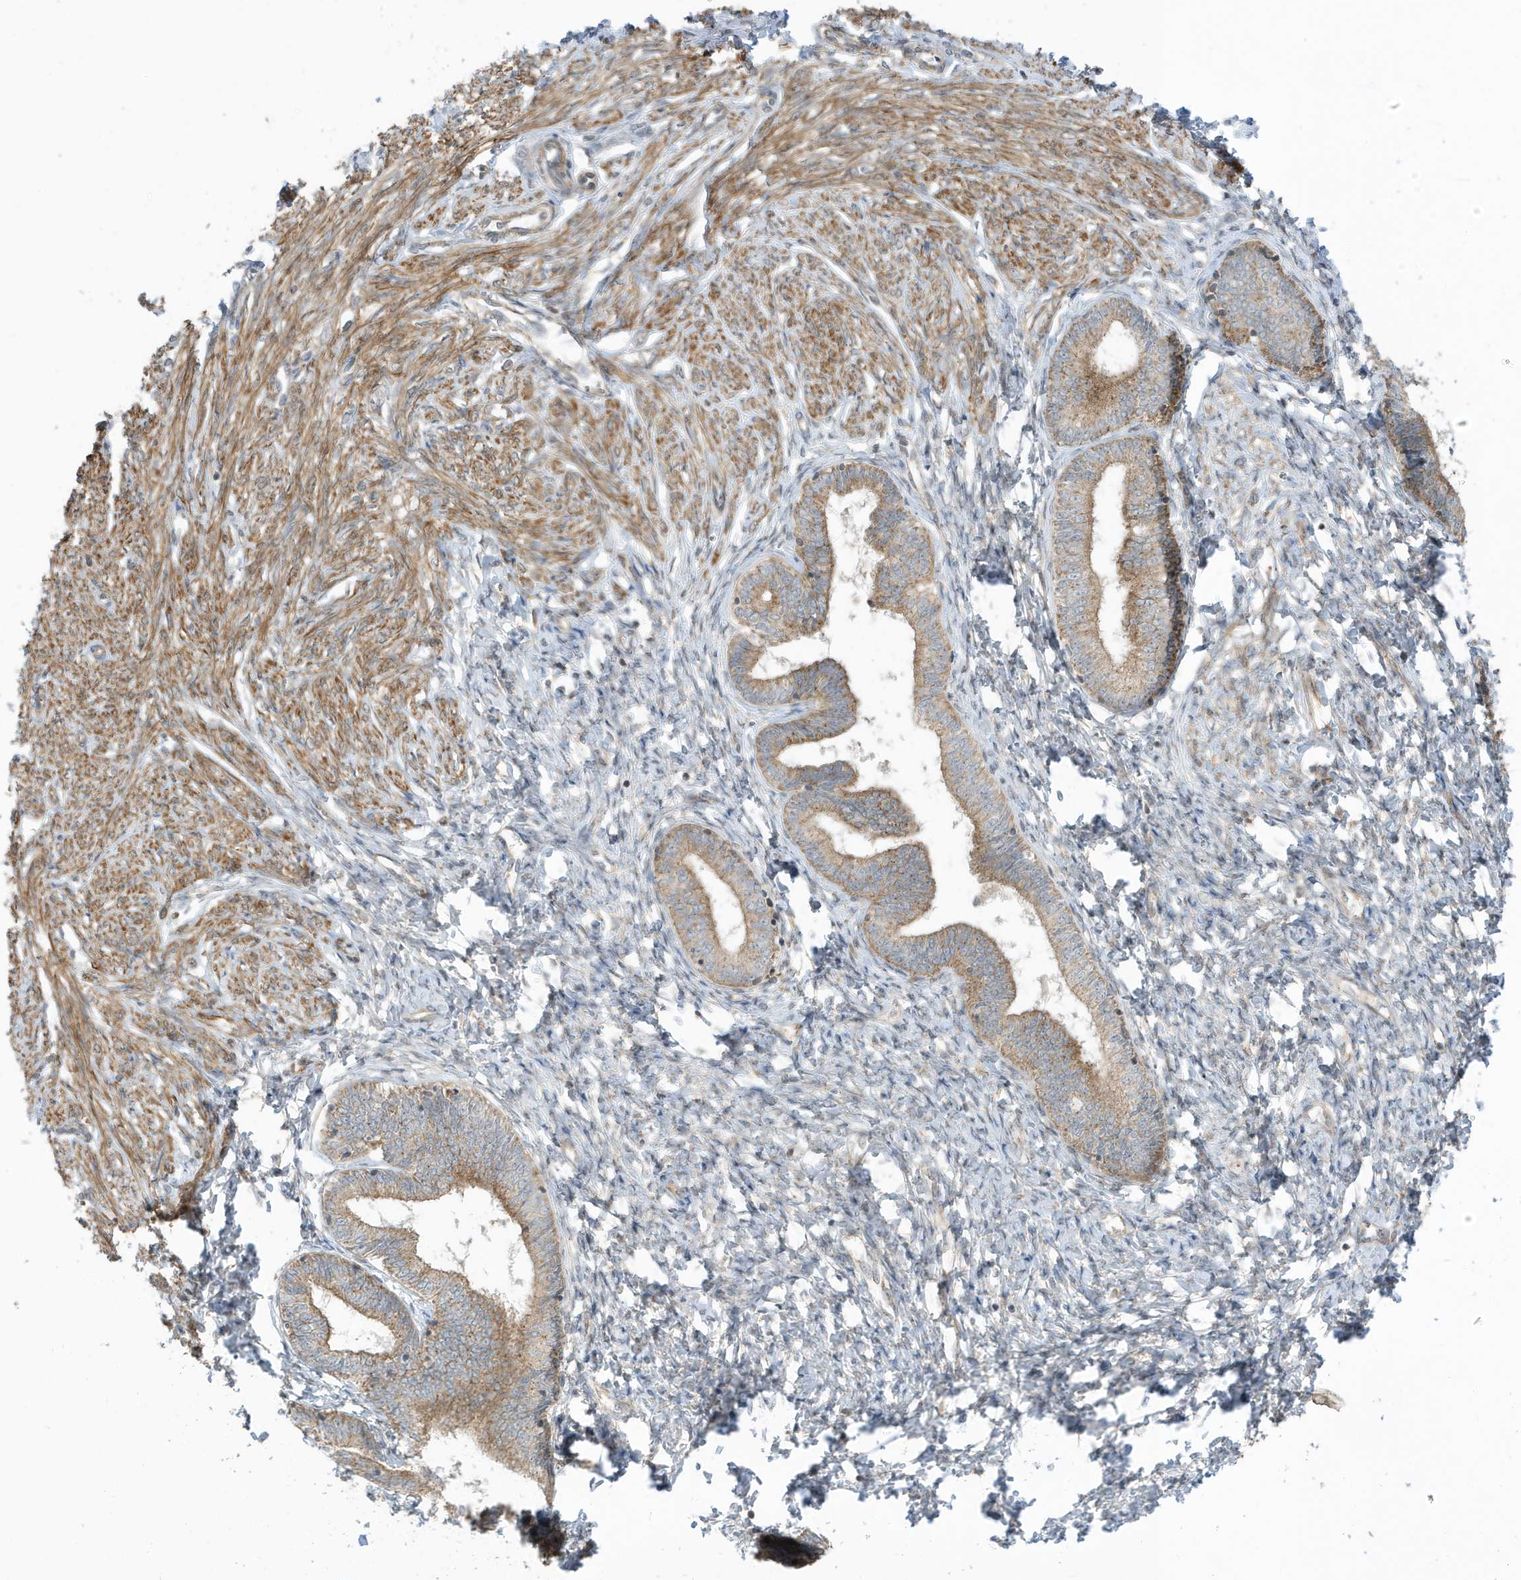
{"staining": {"intensity": "moderate", "quantity": ">75%", "location": "cytoplasmic/membranous"}, "tissue": "endometrium", "cell_type": "Cells in endometrial stroma", "image_type": "normal", "snomed": [{"axis": "morphology", "description": "Normal tissue, NOS"}, {"axis": "topography", "description": "Endometrium"}], "caption": "Unremarkable endometrium reveals moderate cytoplasmic/membranous expression in about >75% of cells in endometrial stroma, visualized by immunohistochemistry. The protein is stained brown, and the nuclei are stained in blue (DAB (3,3'-diaminobenzidine) IHC with brightfield microscopy, high magnification).", "gene": "DHX36", "patient": {"sex": "female", "age": 72}}